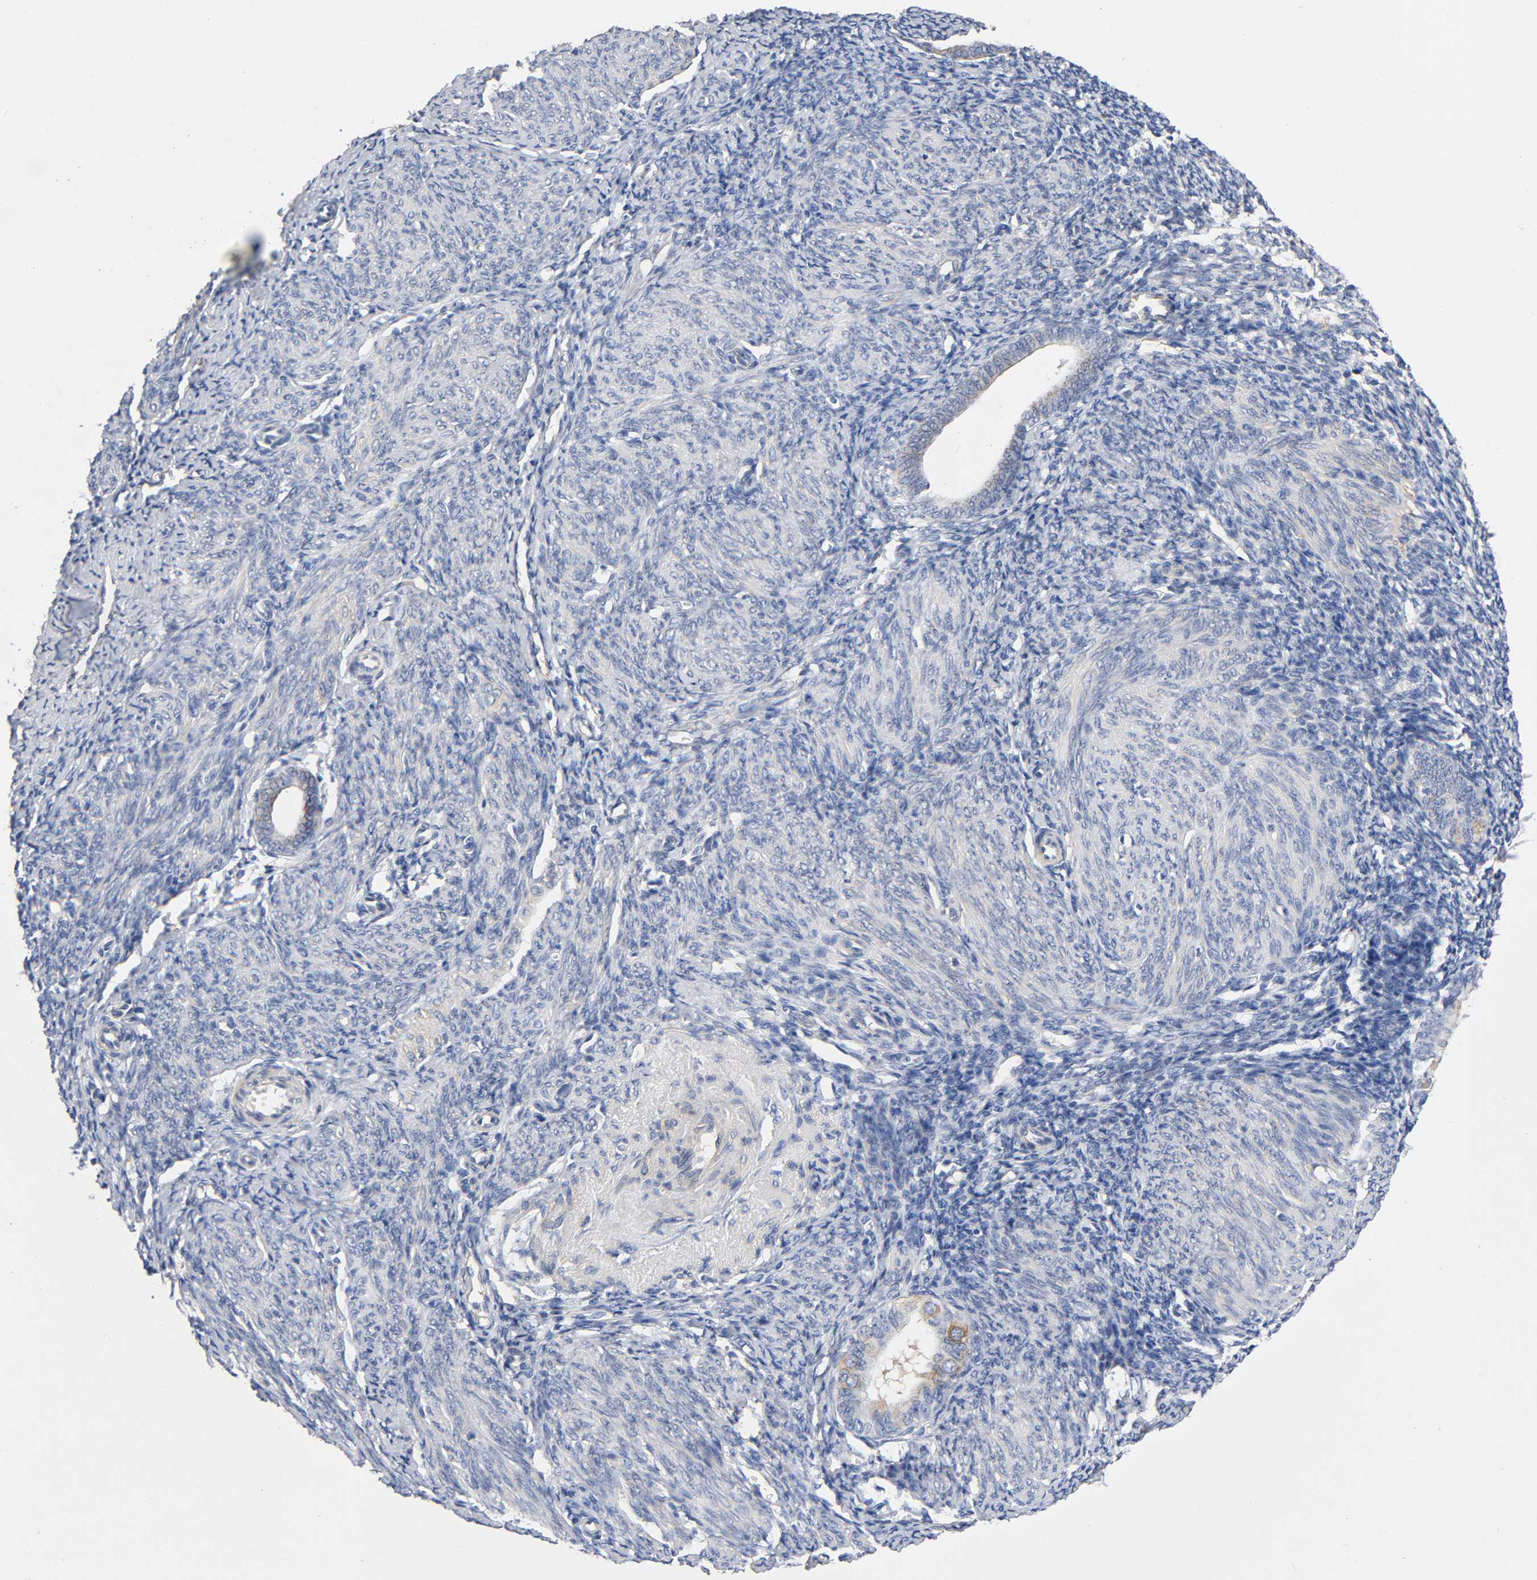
{"staining": {"intensity": "negative", "quantity": "none", "location": "none"}, "tissue": "endometrium", "cell_type": "Cells in endometrial stroma", "image_type": "normal", "snomed": [{"axis": "morphology", "description": "Normal tissue, NOS"}, {"axis": "topography", "description": "Endometrium"}], "caption": "An IHC histopathology image of benign endometrium is shown. There is no staining in cells in endometrial stroma of endometrium.", "gene": "TNC", "patient": {"sex": "female", "age": 57}}